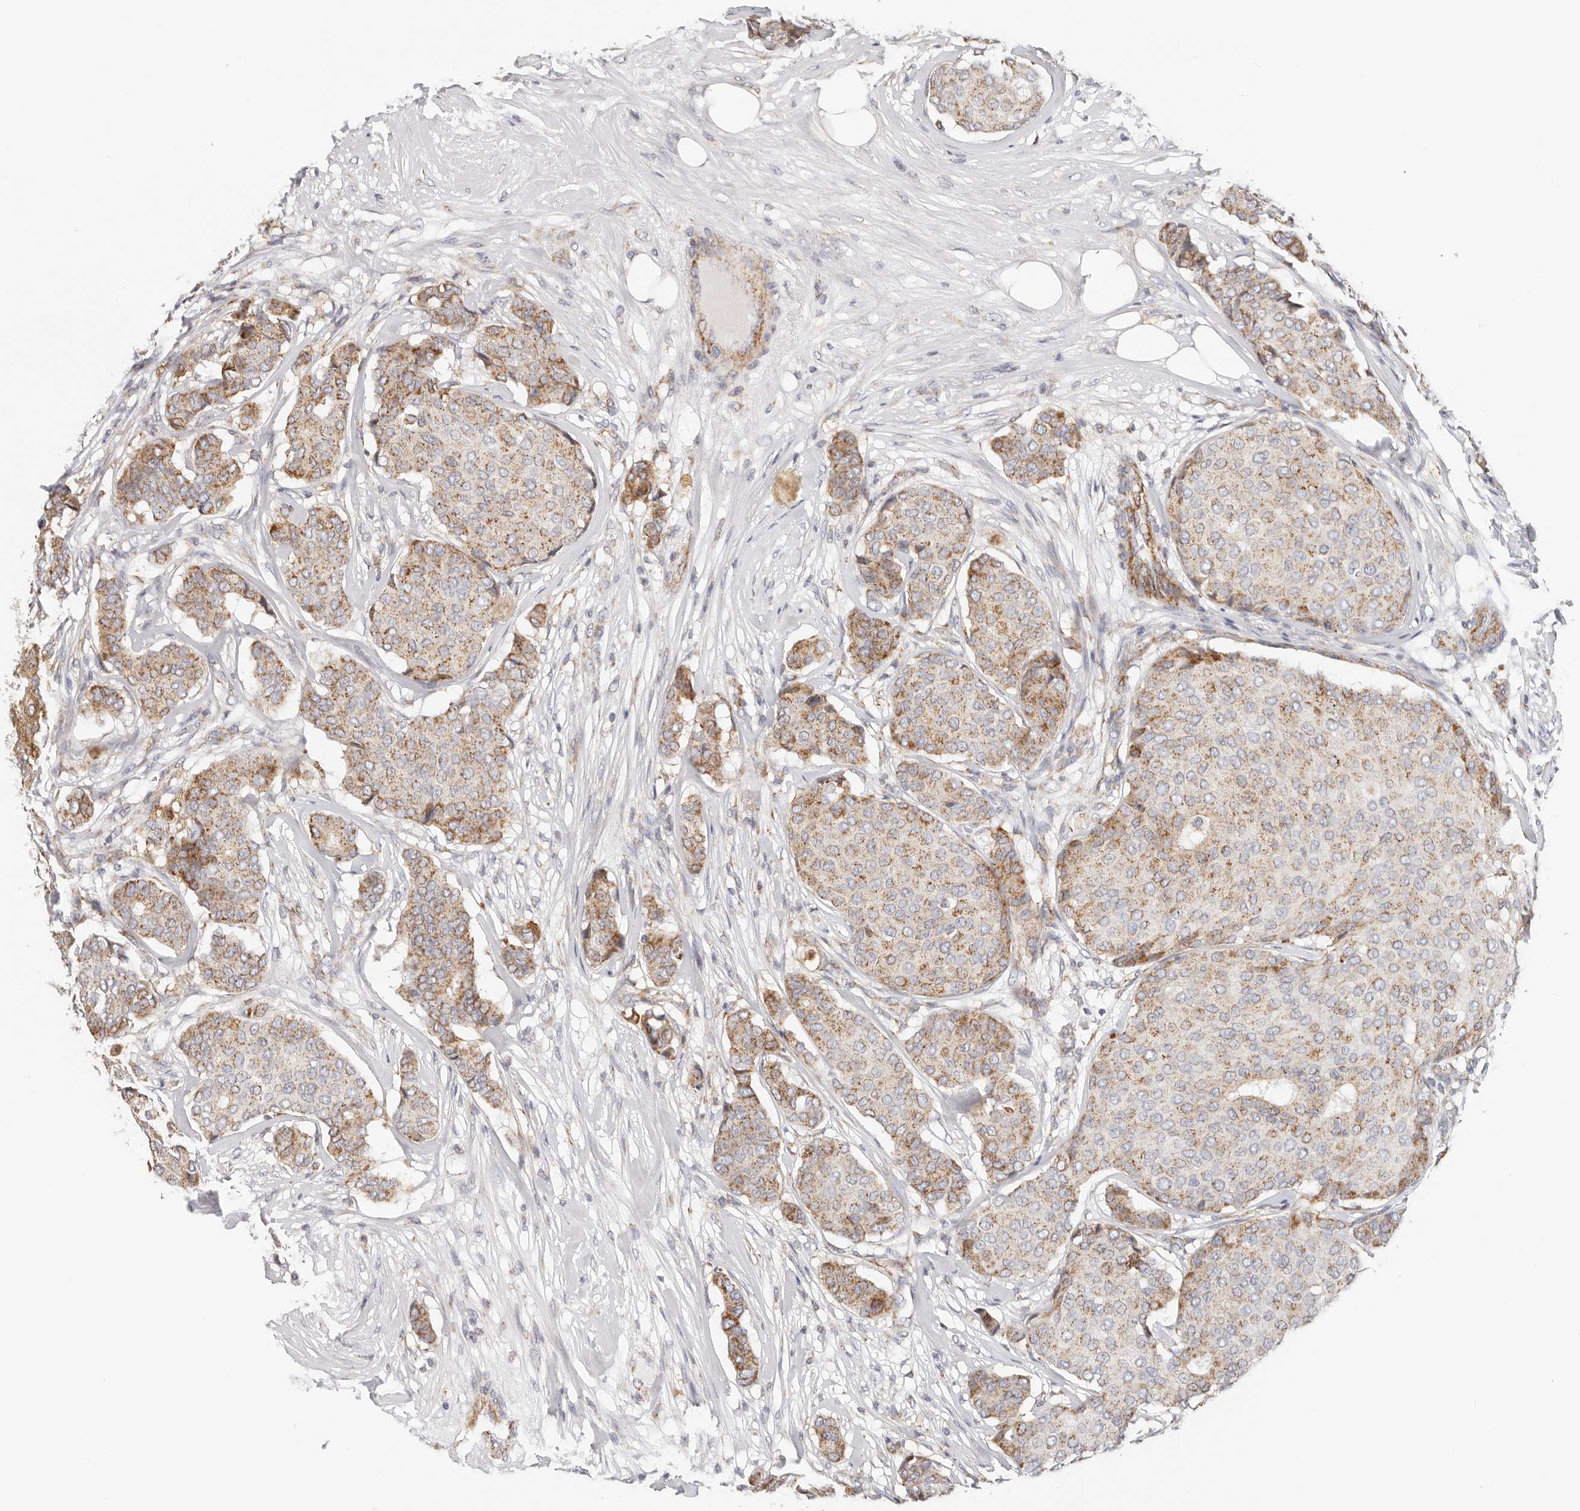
{"staining": {"intensity": "moderate", "quantity": ">75%", "location": "cytoplasmic/membranous"}, "tissue": "breast cancer", "cell_type": "Tumor cells", "image_type": "cancer", "snomed": [{"axis": "morphology", "description": "Duct carcinoma"}, {"axis": "topography", "description": "Breast"}], "caption": "Tumor cells display moderate cytoplasmic/membranous positivity in about >75% of cells in breast cancer.", "gene": "AFDN", "patient": {"sex": "female", "age": 75}}